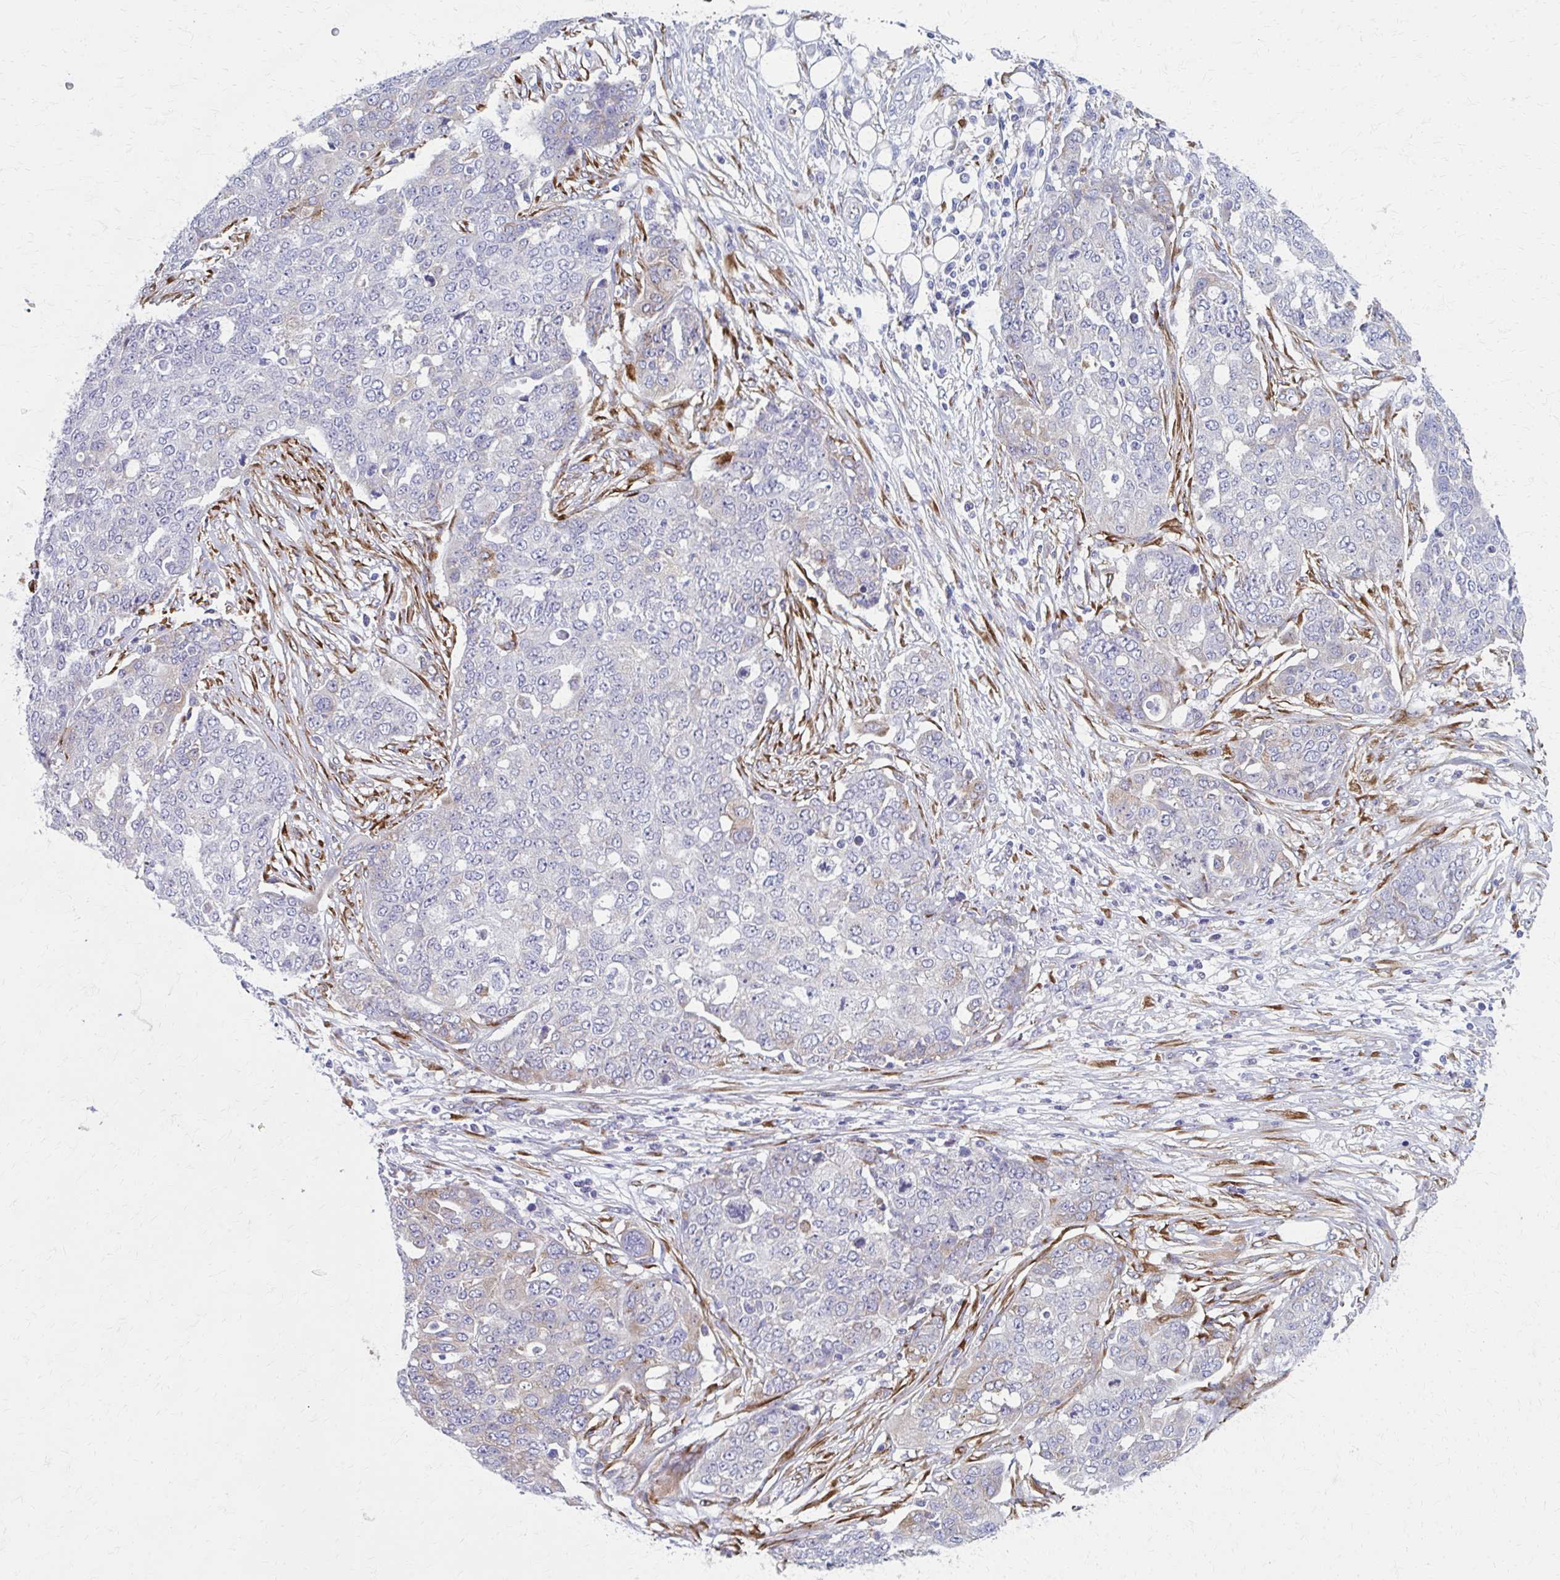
{"staining": {"intensity": "negative", "quantity": "none", "location": "none"}, "tissue": "ovarian cancer", "cell_type": "Tumor cells", "image_type": "cancer", "snomed": [{"axis": "morphology", "description": "Cystadenocarcinoma, serous, NOS"}, {"axis": "topography", "description": "Soft tissue"}, {"axis": "topography", "description": "Ovary"}], "caption": "An immunohistochemistry photomicrograph of ovarian serous cystadenocarcinoma is shown. There is no staining in tumor cells of ovarian serous cystadenocarcinoma. (DAB IHC visualized using brightfield microscopy, high magnification).", "gene": "SPATS2L", "patient": {"sex": "female", "age": 57}}